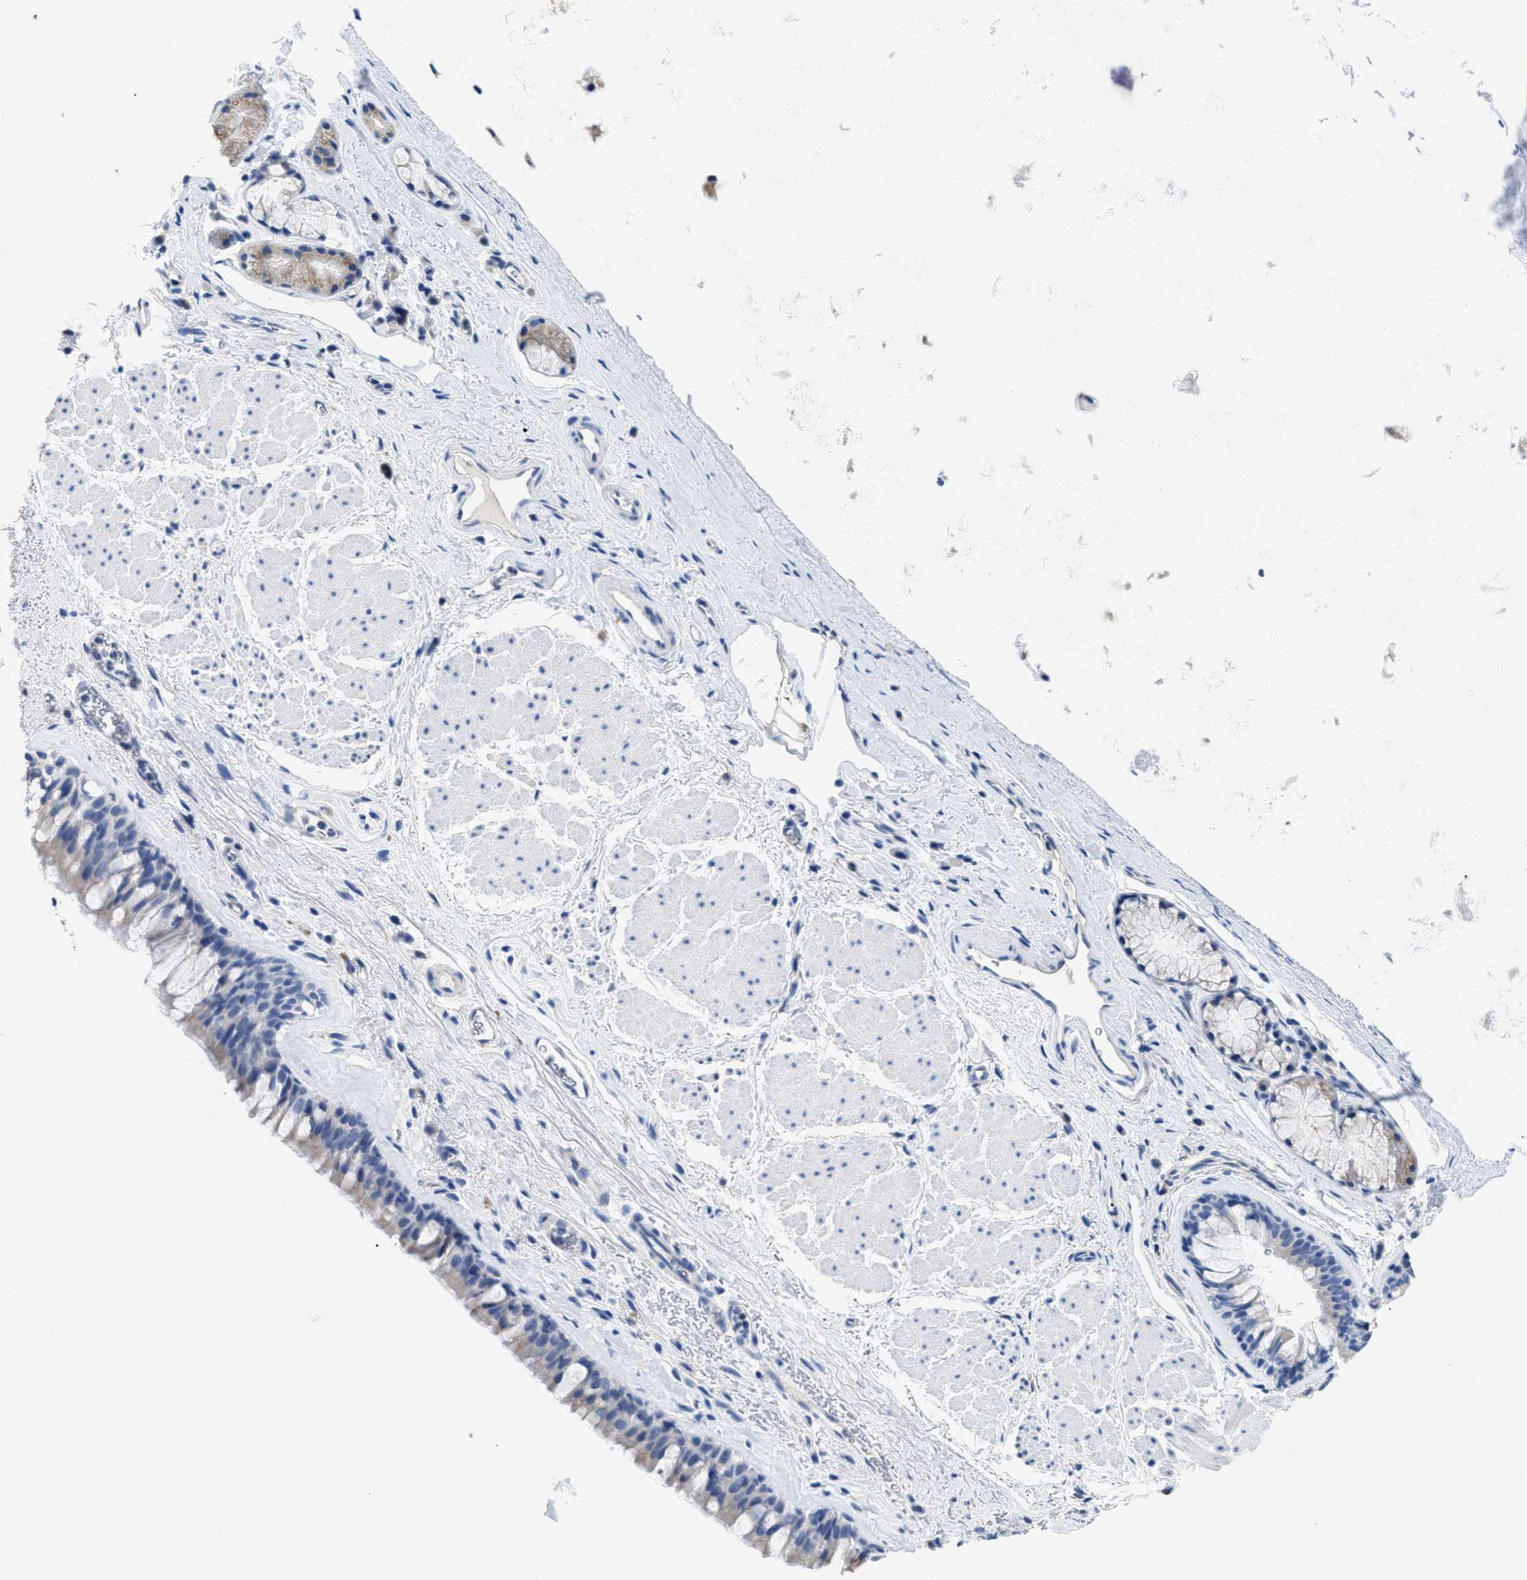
{"staining": {"intensity": "moderate", "quantity": "25%-75%", "location": "cytoplasmic/membranous"}, "tissue": "bronchus", "cell_type": "Respiratory epithelial cells", "image_type": "normal", "snomed": [{"axis": "morphology", "description": "Normal tissue, NOS"}, {"axis": "topography", "description": "Cartilage tissue"}, {"axis": "topography", "description": "Bronchus"}], "caption": "Protein expression analysis of unremarkable human bronchus reveals moderate cytoplasmic/membranous positivity in approximately 25%-75% of respiratory epithelial cells.", "gene": "APOBEC2", "patient": {"sex": "female", "age": 53}}